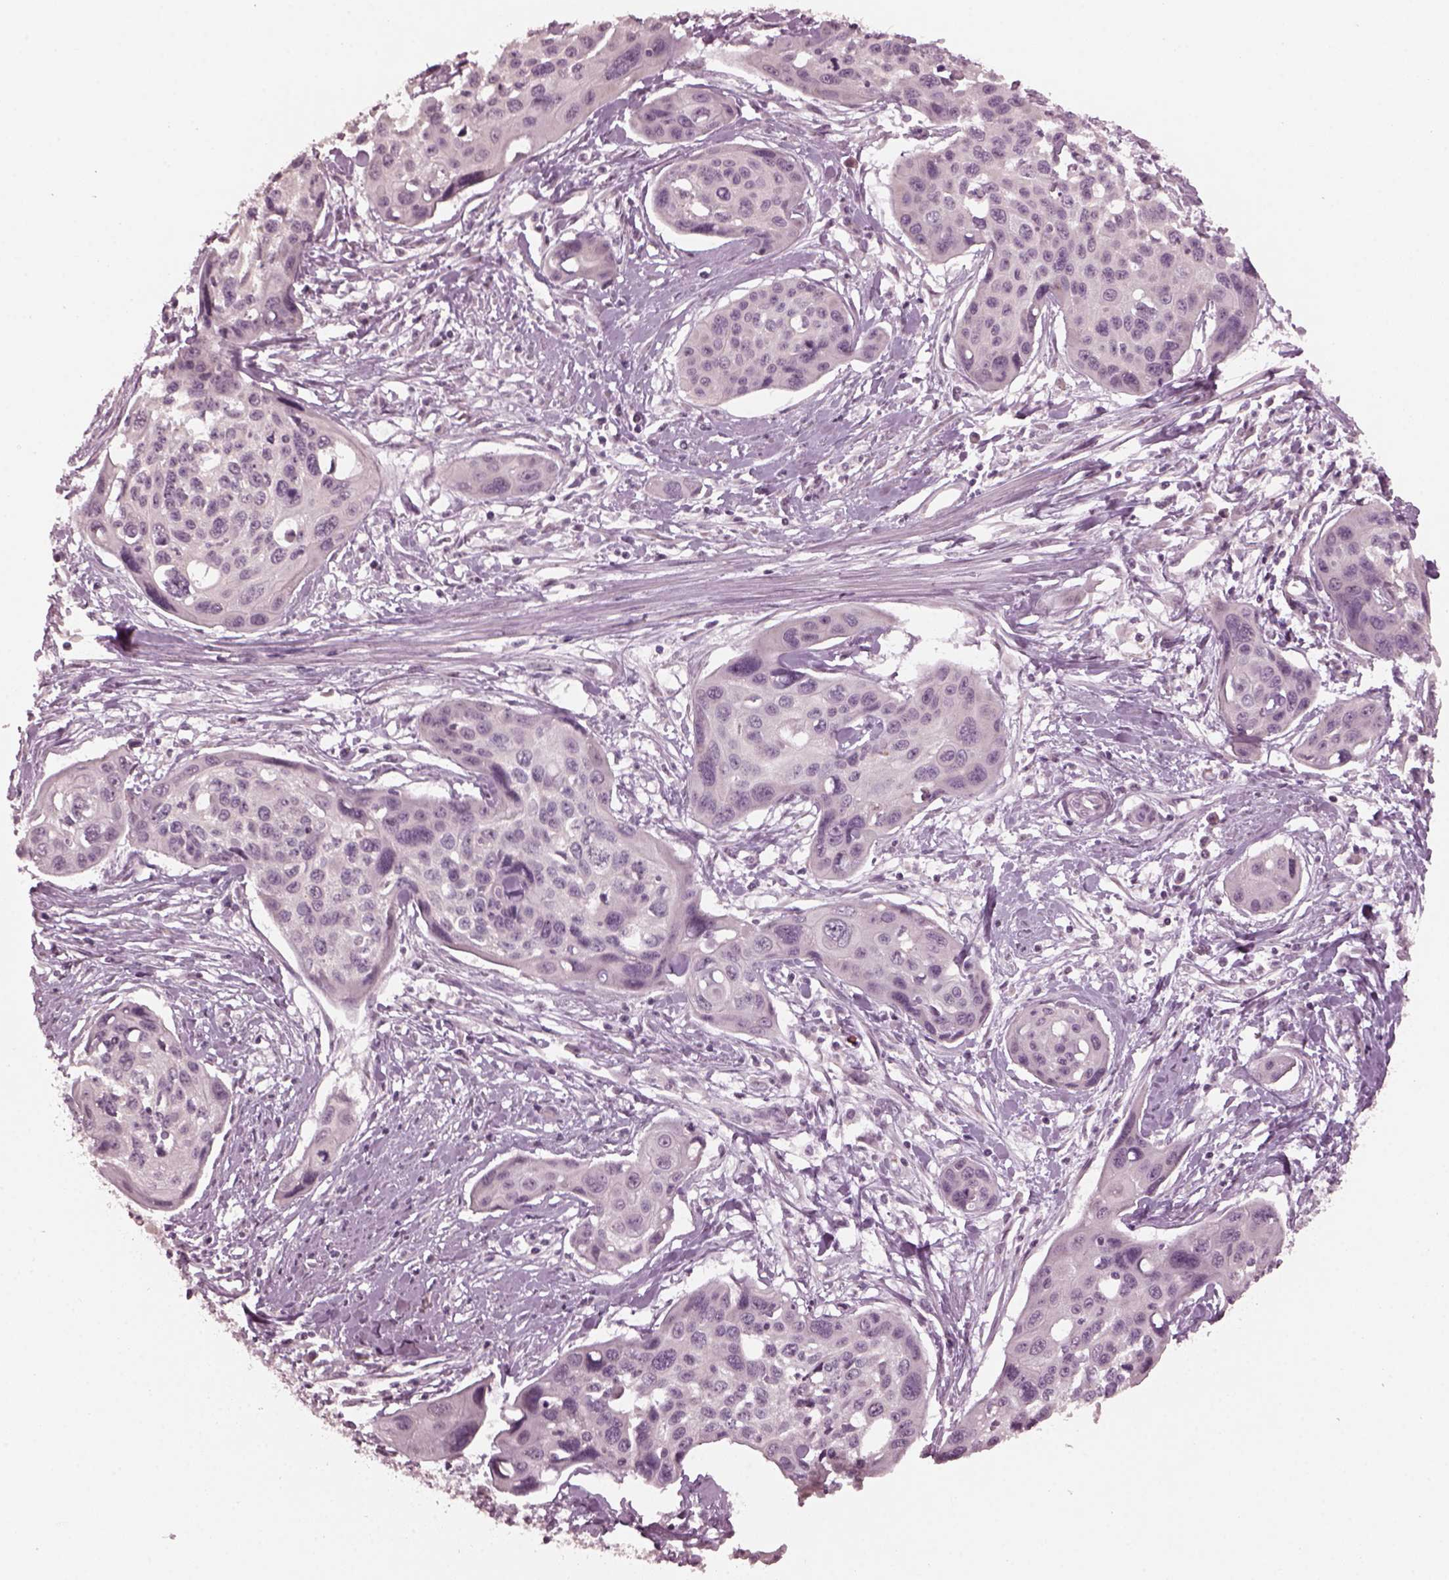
{"staining": {"intensity": "negative", "quantity": "none", "location": "none"}, "tissue": "cervical cancer", "cell_type": "Tumor cells", "image_type": "cancer", "snomed": [{"axis": "morphology", "description": "Squamous cell carcinoma, NOS"}, {"axis": "topography", "description": "Cervix"}], "caption": "The histopathology image displays no significant expression in tumor cells of cervical squamous cell carcinoma.", "gene": "RGS7", "patient": {"sex": "female", "age": 31}}